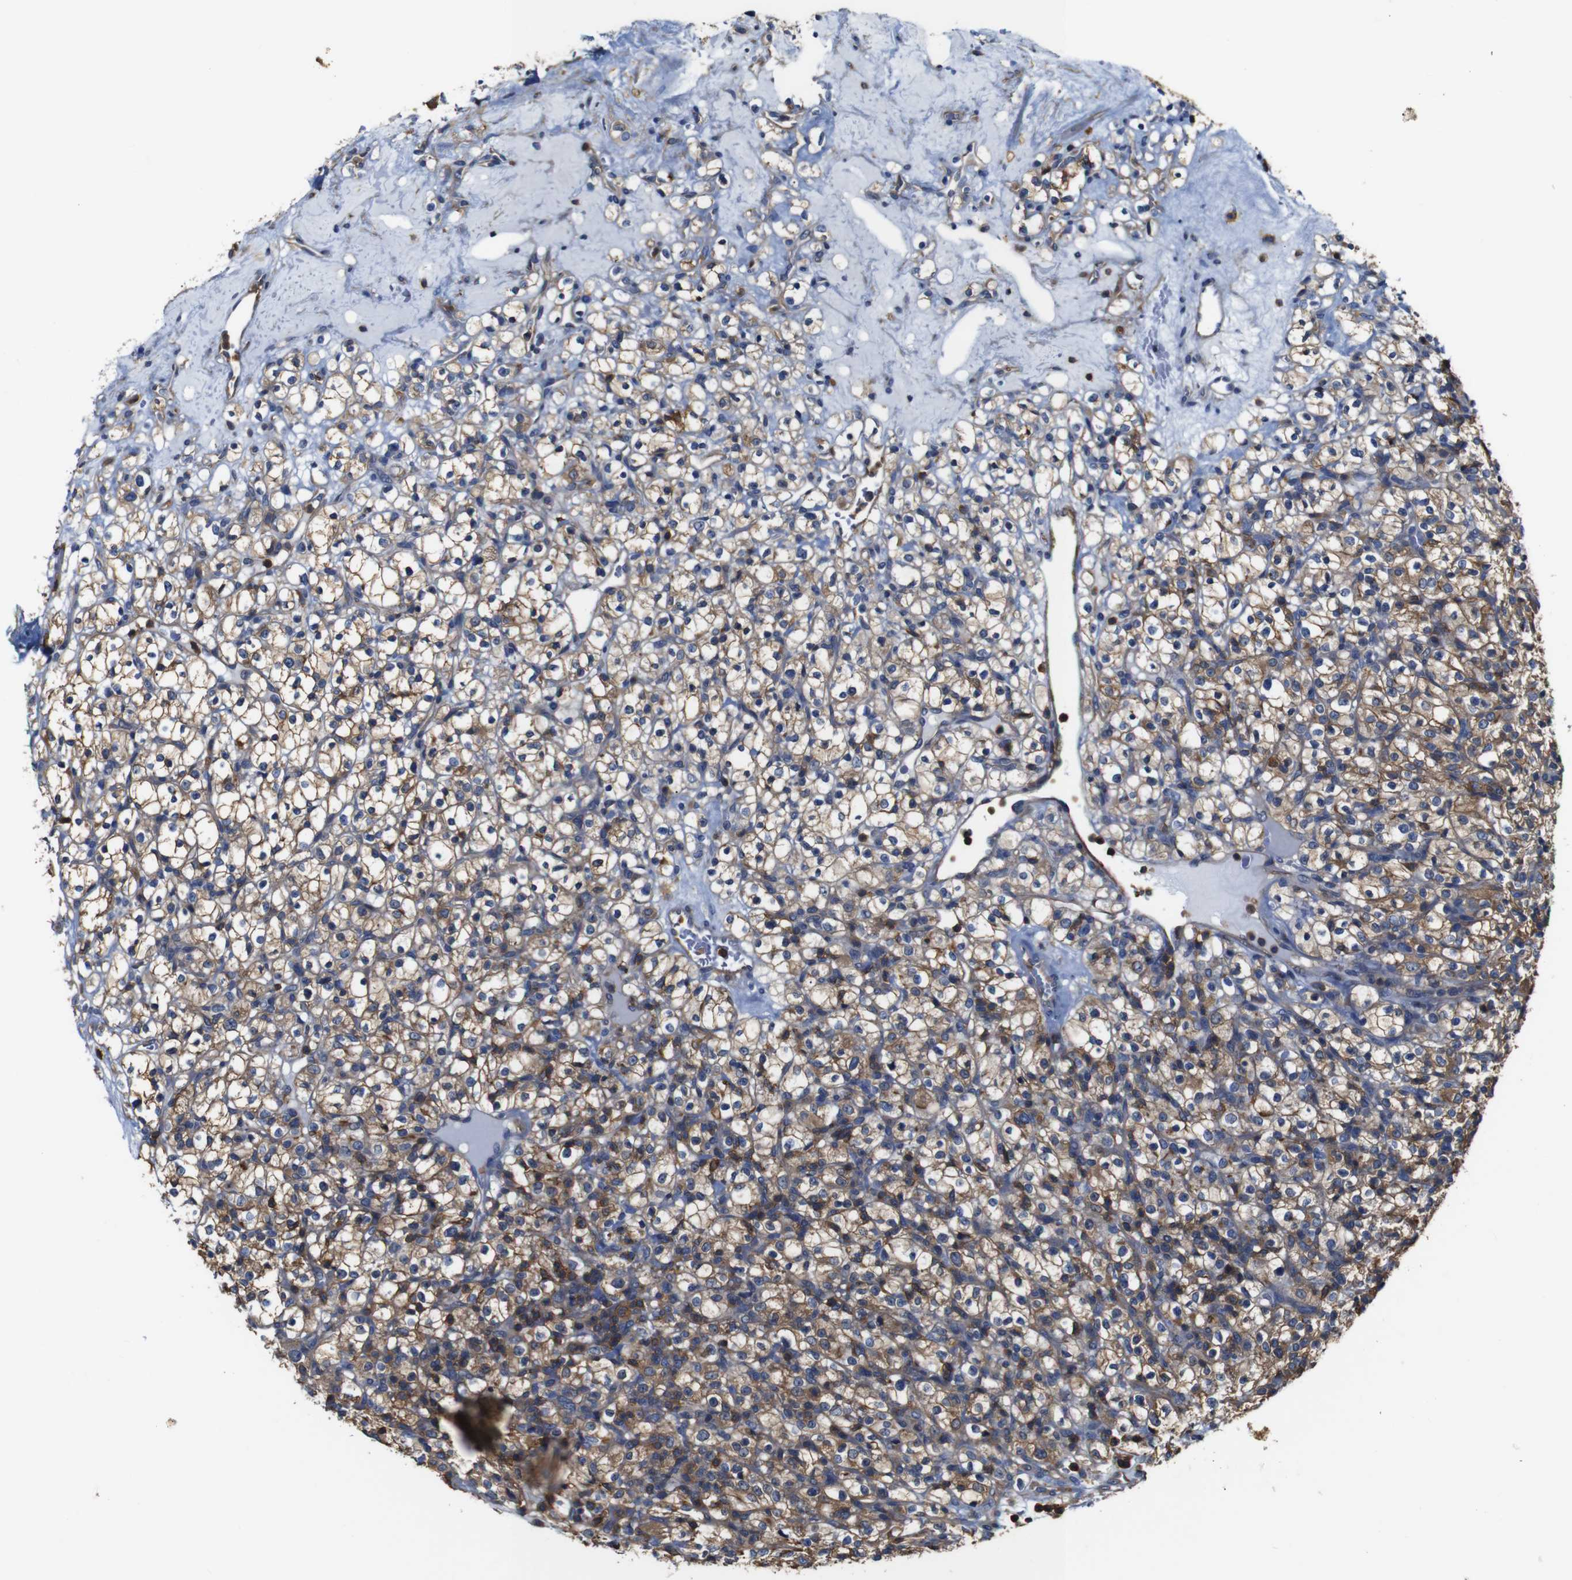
{"staining": {"intensity": "moderate", "quantity": ">75%", "location": "cytoplasmic/membranous"}, "tissue": "renal cancer", "cell_type": "Tumor cells", "image_type": "cancer", "snomed": [{"axis": "morphology", "description": "Normal tissue, NOS"}, {"axis": "morphology", "description": "Adenocarcinoma, NOS"}, {"axis": "topography", "description": "Kidney"}], "caption": "DAB immunohistochemical staining of human adenocarcinoma (renal) displays moderate cytoplasmic/membranous protein positivity in about >75% of tumor cells.", "gene": "PI4KA", "patient": {"sex": "female", "age": 72}}